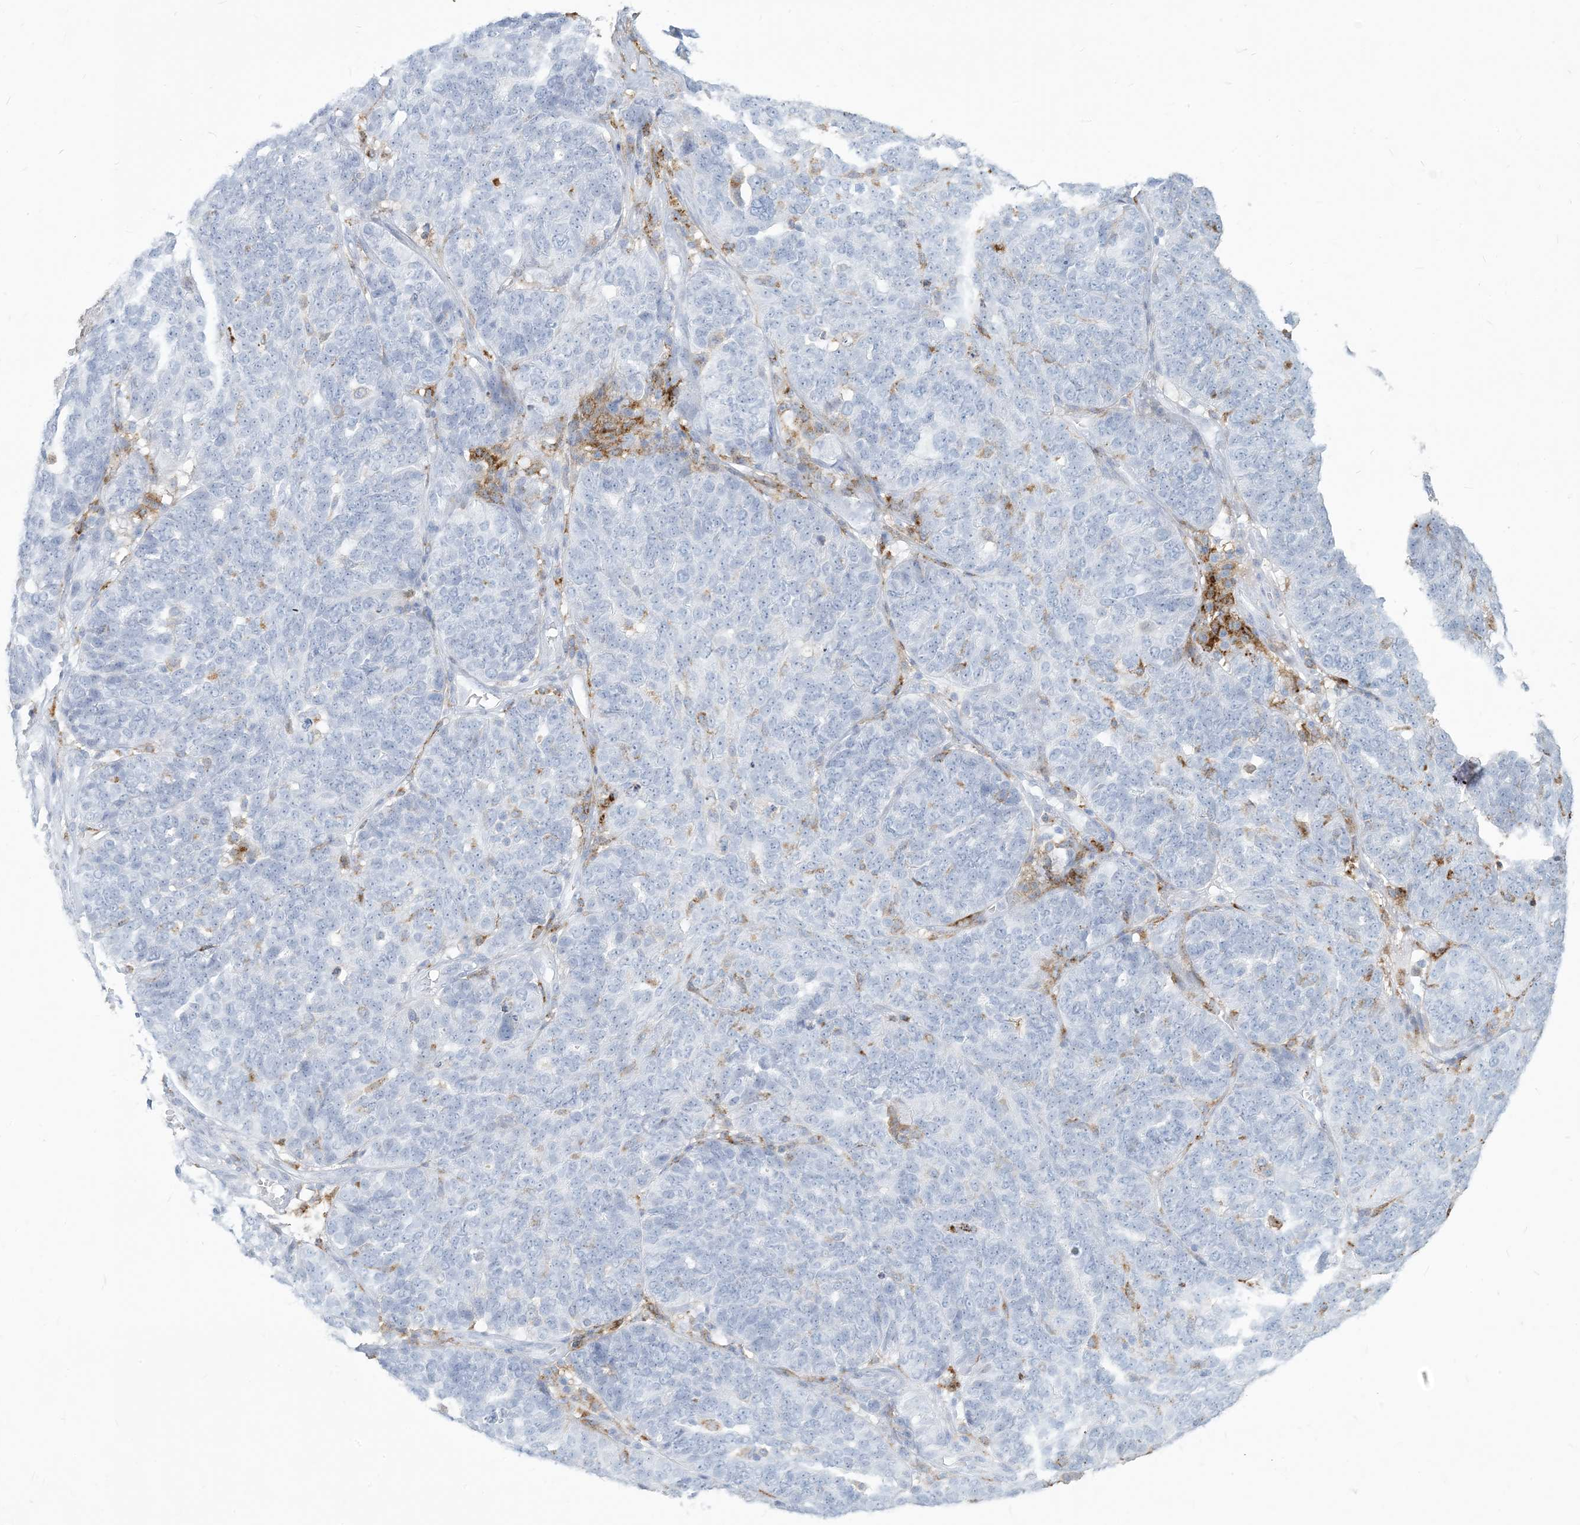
{"staining": {"intensity": "negative", "quantity": "none", "location": "none"}, "tissue": "ovarian cancer", "cell_type": "Tumor cells", "image_type": "cancer", "snomed": [{"axis": "morphology", "description": "Cystadenocarcinoma, serous, NOS"}, {"axis": "topography", "description": "Ovary"}], "caption": "The photomicrograph exhibits no staining of tumor cells in serous cystadenocarcinoma (ovarian).", "gene": "HLA-DRB1", "patient": {"sex": "female", "age": 59}}